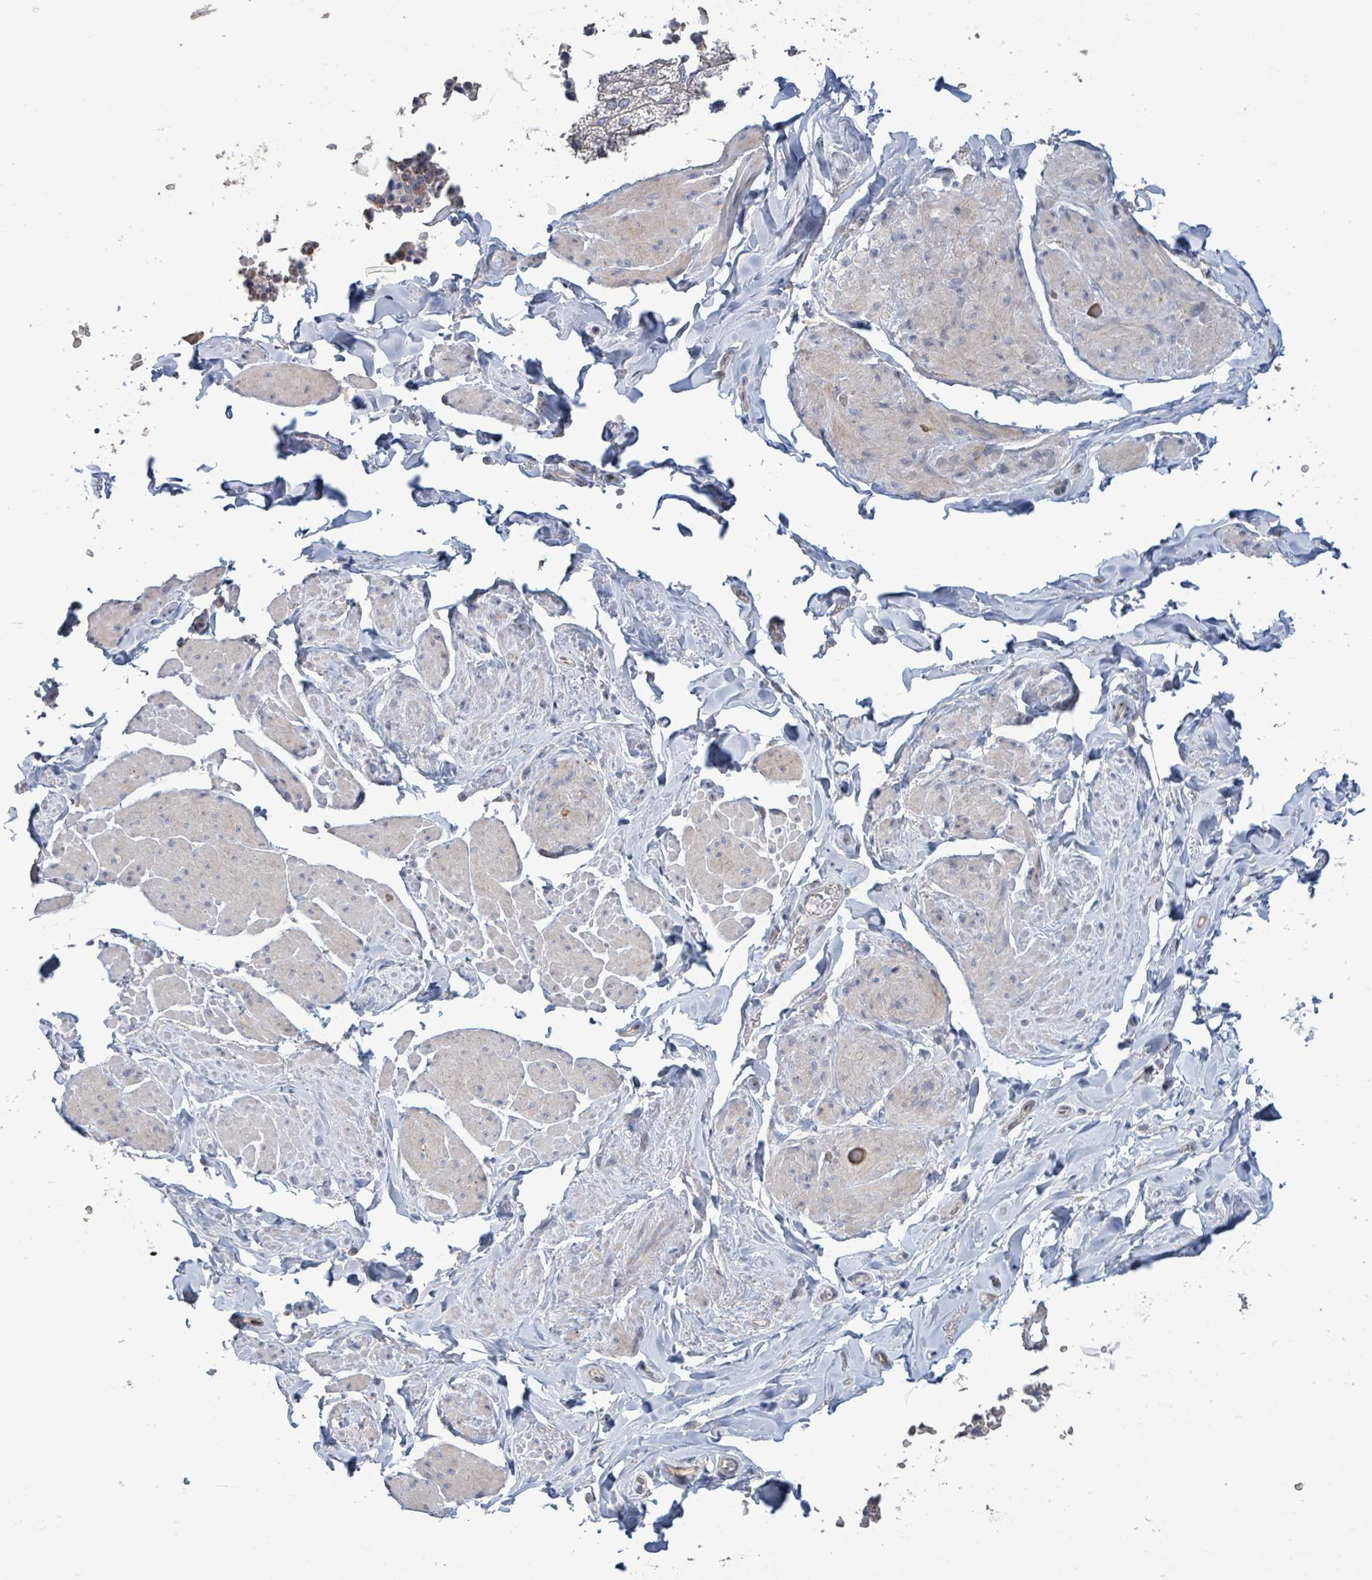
{"staining": {"intensity": "weak", "quantity": "25%-75%", "location": "cytoplasmic/membranous"}, "tissue": "smooth muscle", "cell_type": "Smooth muscle cells", "image_type": "normal", "snomed": [{"axis": "morphology", "description": "Normal tissue, NOS"}, {"axis": "topography", "description": "Smooth muscle"}, {"axis": "topography", "description": "Peripheral nerve tissue"}], "caption": "Smooth muscle stained with immunohistochemistry (IHC) displays weak cytoplasmic/membranous expression in approximately 25%-75% of smooth muscle cells.", "gene": "LILRA4", "patient": {"sex": "male", "age": 69}}